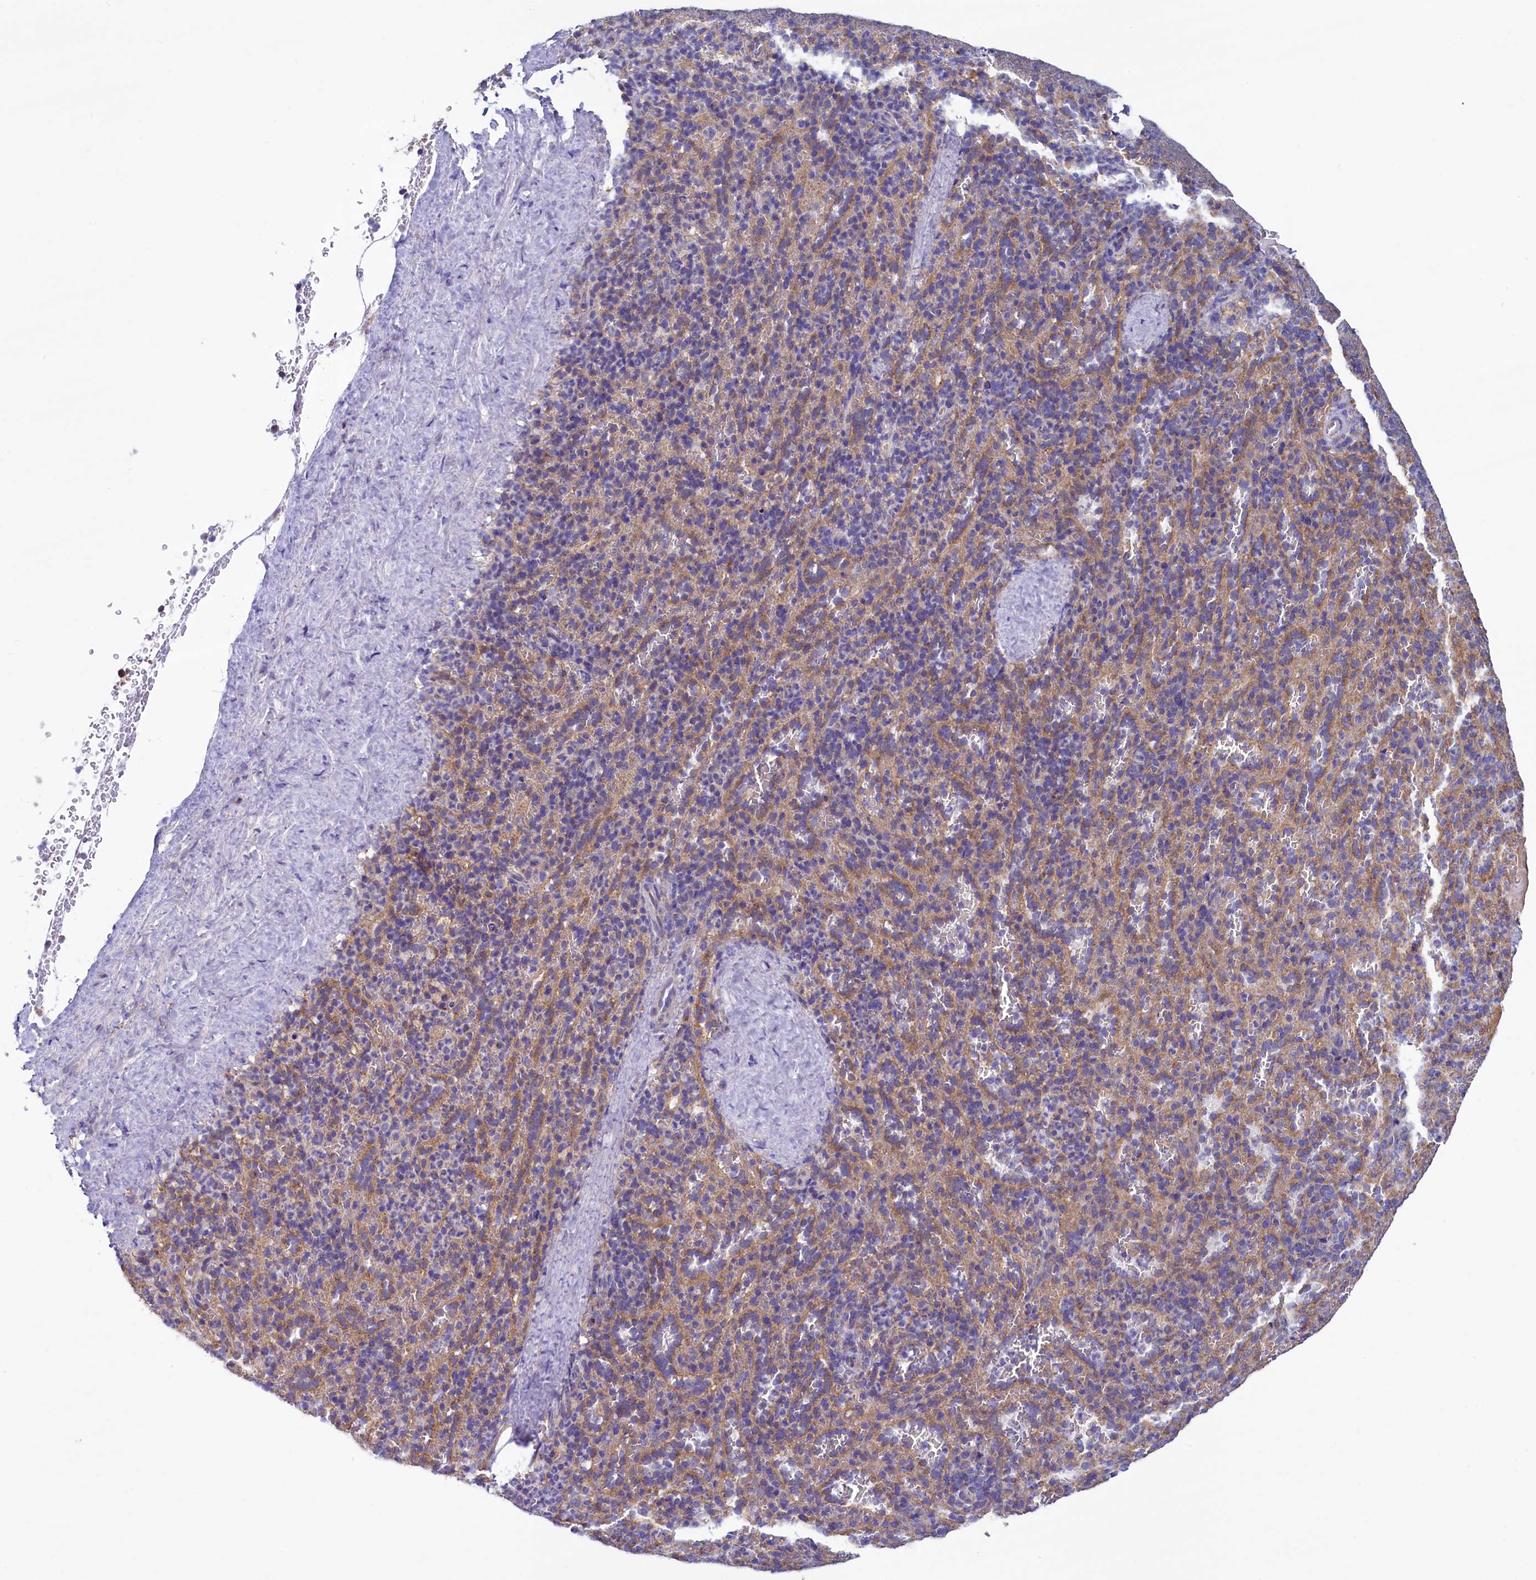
{"staining": {"intensity": "weak", "quantity": "<25%", "location": "cytoplasmic/membranous"}, "tissue": "spleen", "cell_type": "Cells in red pulp", "image_type": "normal", "snomed": [{"axis": "morphology", "description": "Normal tissue, NOS"}, {"axis": "topography", "description": "Spleen"}], "caption": "This photomicrograph is of unremarkable spleen stained with immunohistochemistry (IHC) to label a protein in brown with the nuclei are counter-stained blue. There is no expression in cells in red pulp.", "gene": "GPR21", "patient": {"sex": "female", "age": 21}}